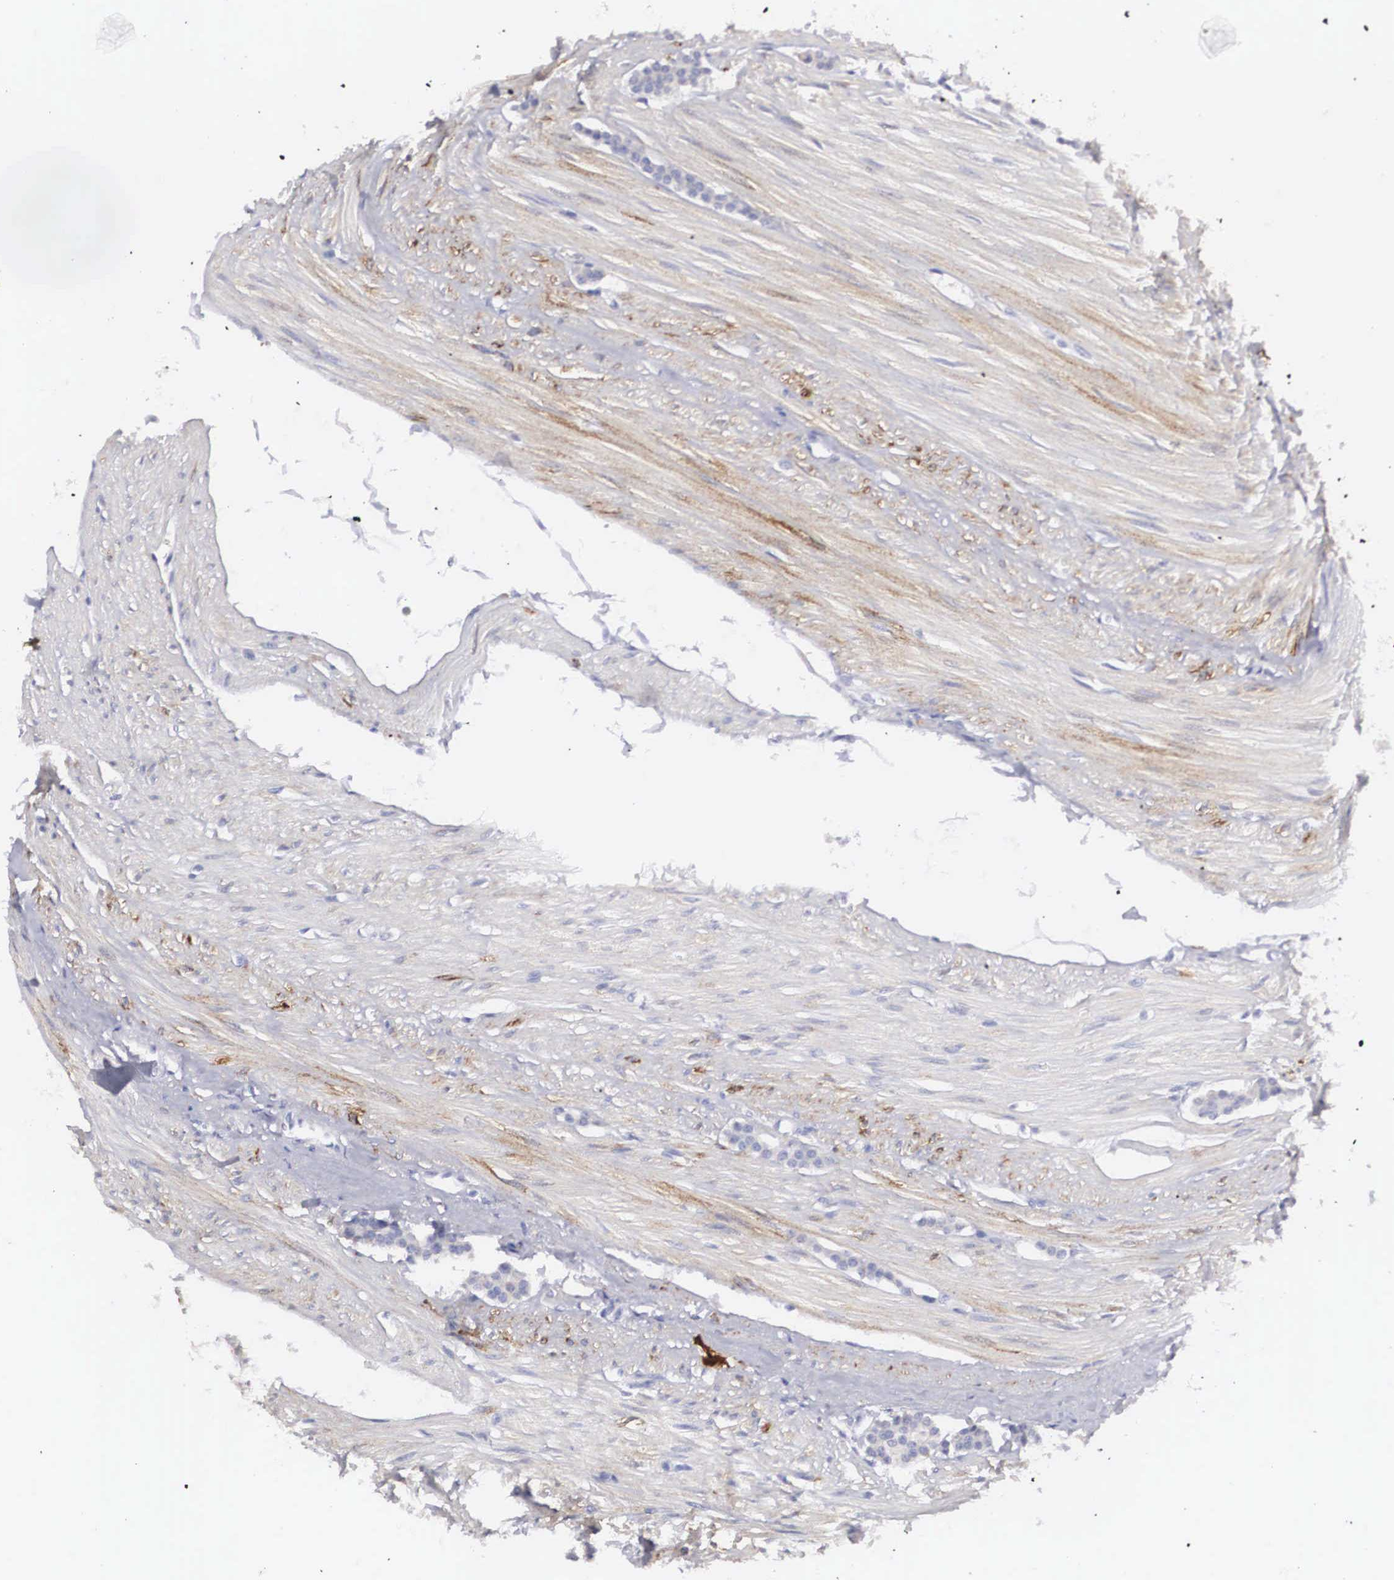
{"staining": {"intensity": "negative", "quantity": "none", "location": "none"}, "tissue": "carcinoid", "cell_type": "Tumor cells", "image_type": "cancer", "snomed": [{"axis": "morphology", "description": "Carcinoid, malignant, NOS"}, {"axis": "topography", "description": "Small intestine"}], "caption": "High magnification brightfield microscopy of carcinoid (malignant) stained with DAB (3,3'-diaminobenzidine) (brown) and counterstained with hematoxylin (blue): tumor cells show no significant expression. The staining was performed using DAB to visualize the protein expression in brown, while the nuclei were stained in blue with hematoxylin (Magnification: 20x).", "gene": "ARMCX3", "patient": {"sex": "male", "age": 60}}